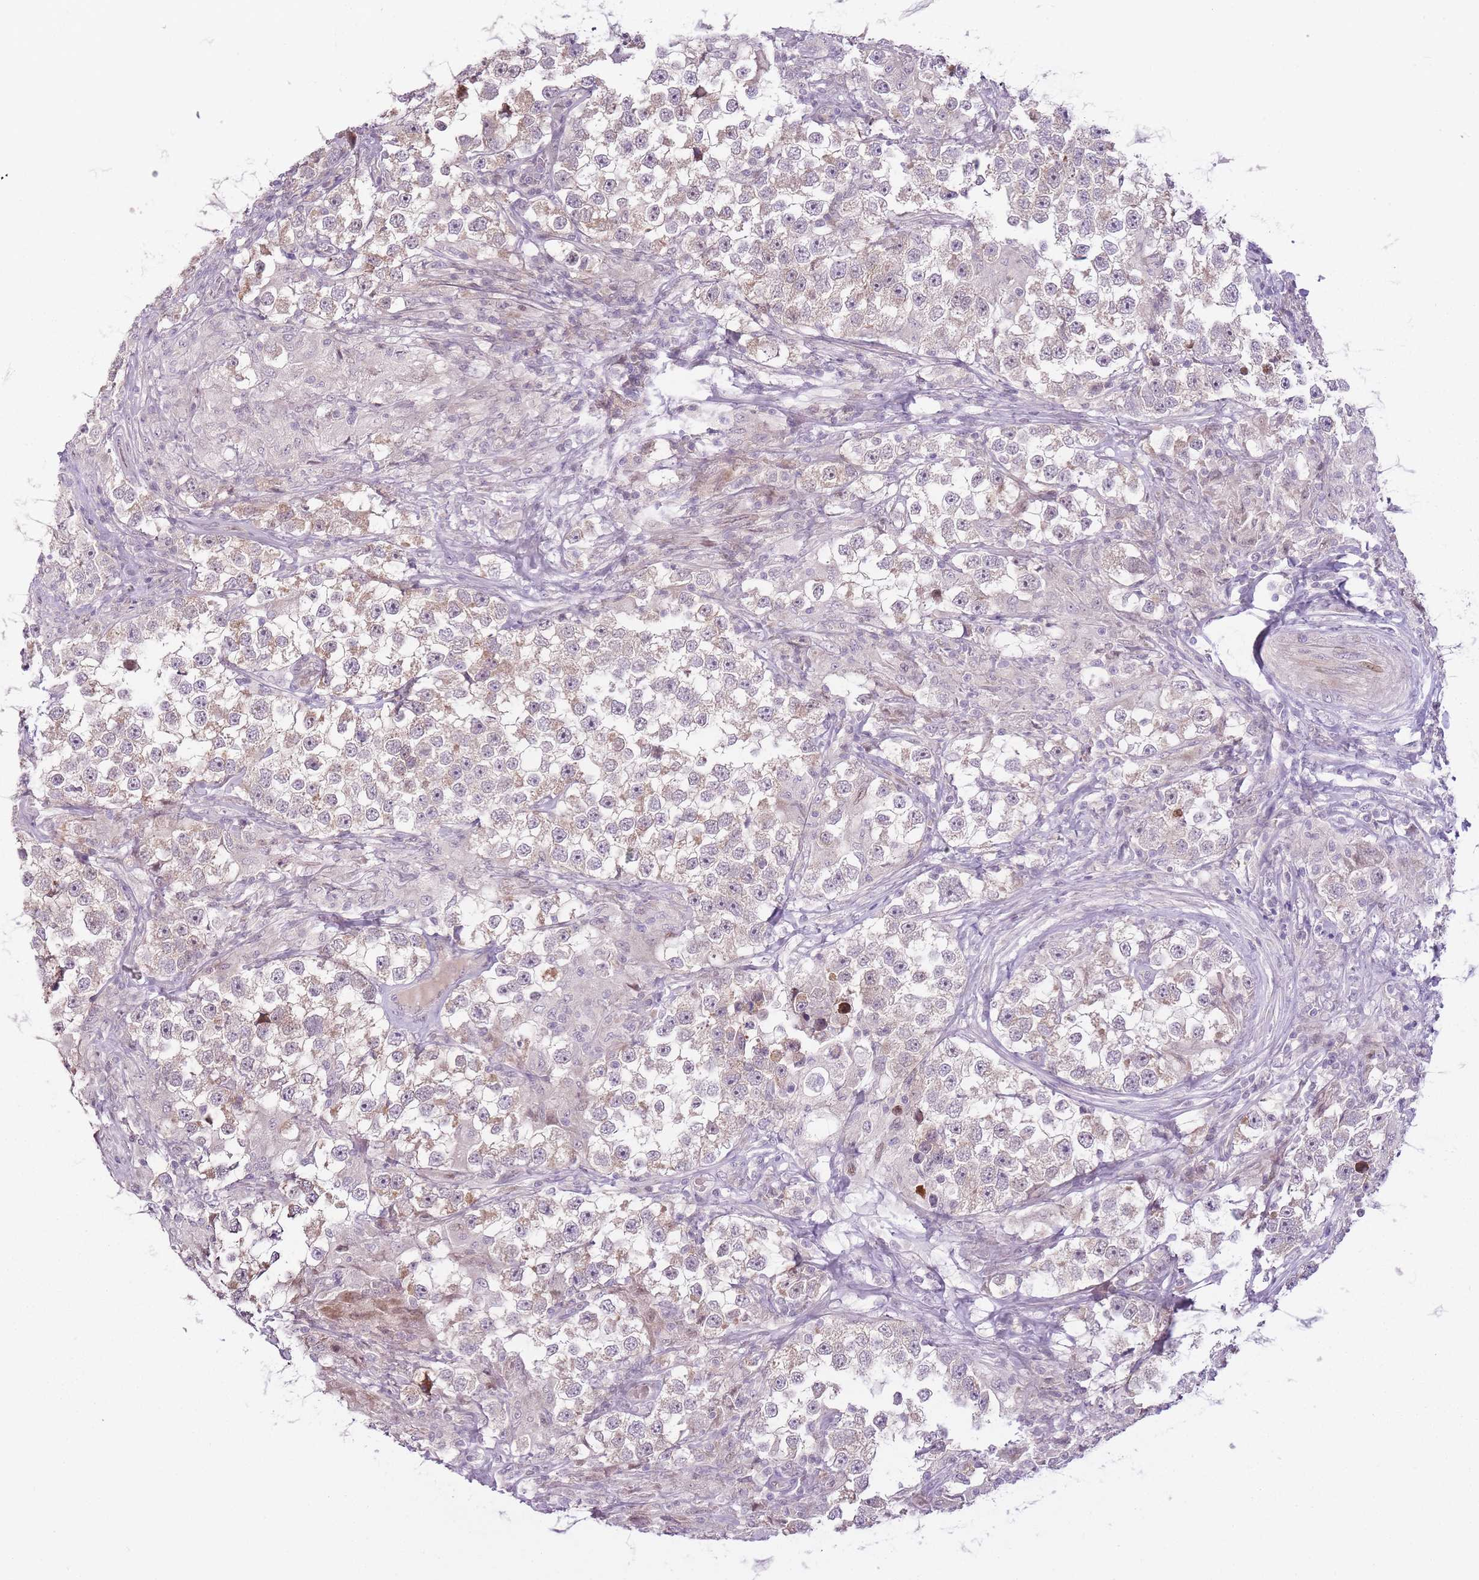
{"staining": {"intensity": "weak", "quantity": "25%-75%", "location": "cytoplasmic/membranous"}, "tissue": "testis cancer", "cell_type": "Tumor cells", "image_type": "cancer", "snomed": [{"axis": "morphology", "description": "Seminoma, NOS"}, {"axis": "topography", "description": "Testis"}], "caption": "Immunohistochemistry (DAB (3,3'-diaminobenzidine)) staining of testis seminoma shows weak cytoplasmic/membranous protein positivity in approximately 25%-75% of tumor cells.", "gene": "OGG1", "patient": {"sex": "male", "age": 46}}